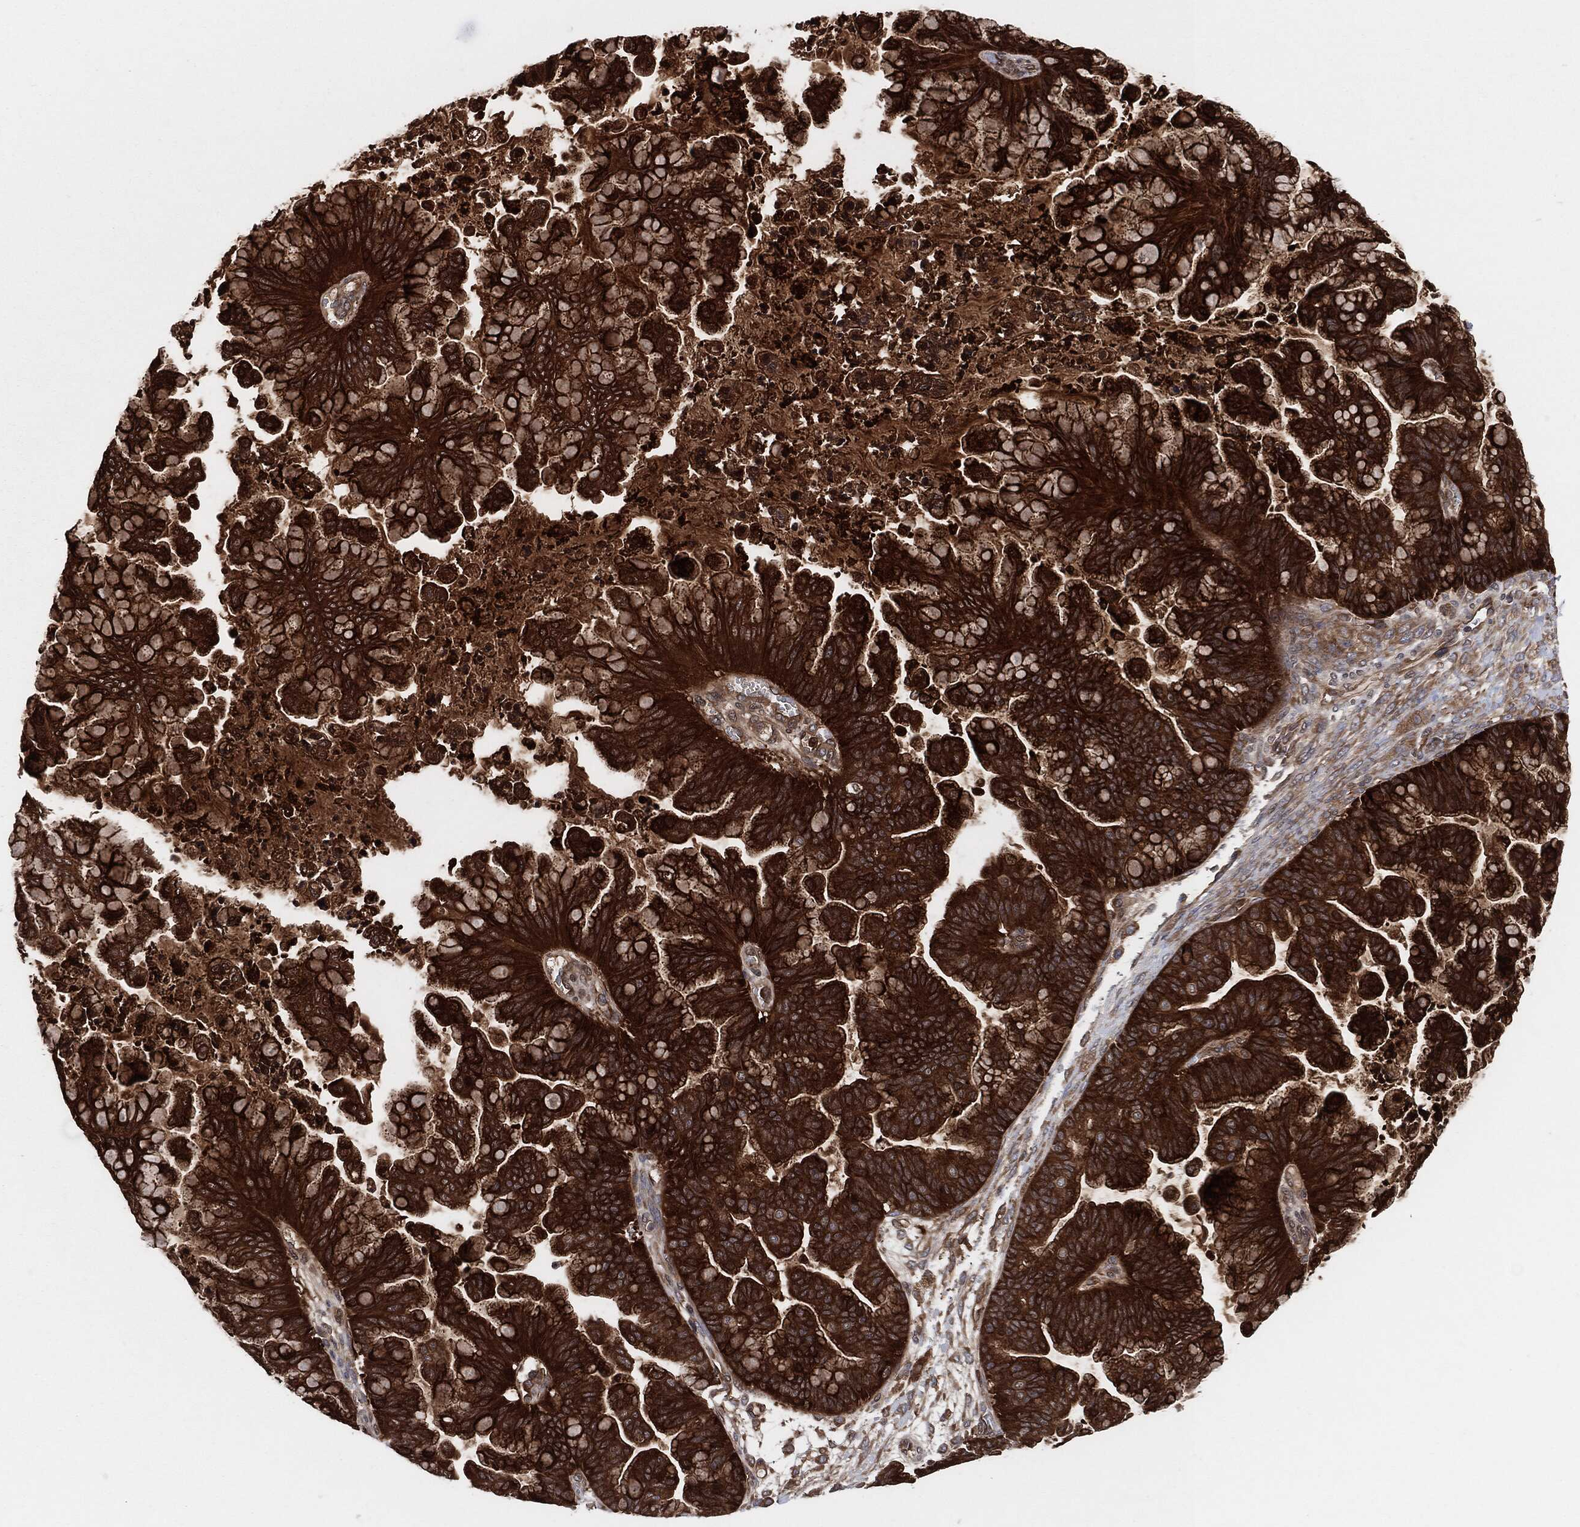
{"staining": {"intensity": "strong", "quantity": ">75%", "location": "cytoplasmic/membranous"}, "tissue": "ovarian cancer", "cell_type": "Tumor cells", "image_type": "cancer", "snomed": [{"axis": "morphology", "description": "Cystadenocarcinoma, mucinous, NOS"}, {"axis": "topography", "description": "Ovary"}], "caption": "Tumor cells exhibit strong cytoplasmic/membranous positivity in about >75% of cells in ovarian mucinous cystadenocarcinoma. Immunohistochemistry (ihc) stains the protein in brown and the nuclei are stained blue.", "gene": "XPNPEP1", "patient": {"sex": "female", "age": 67}}